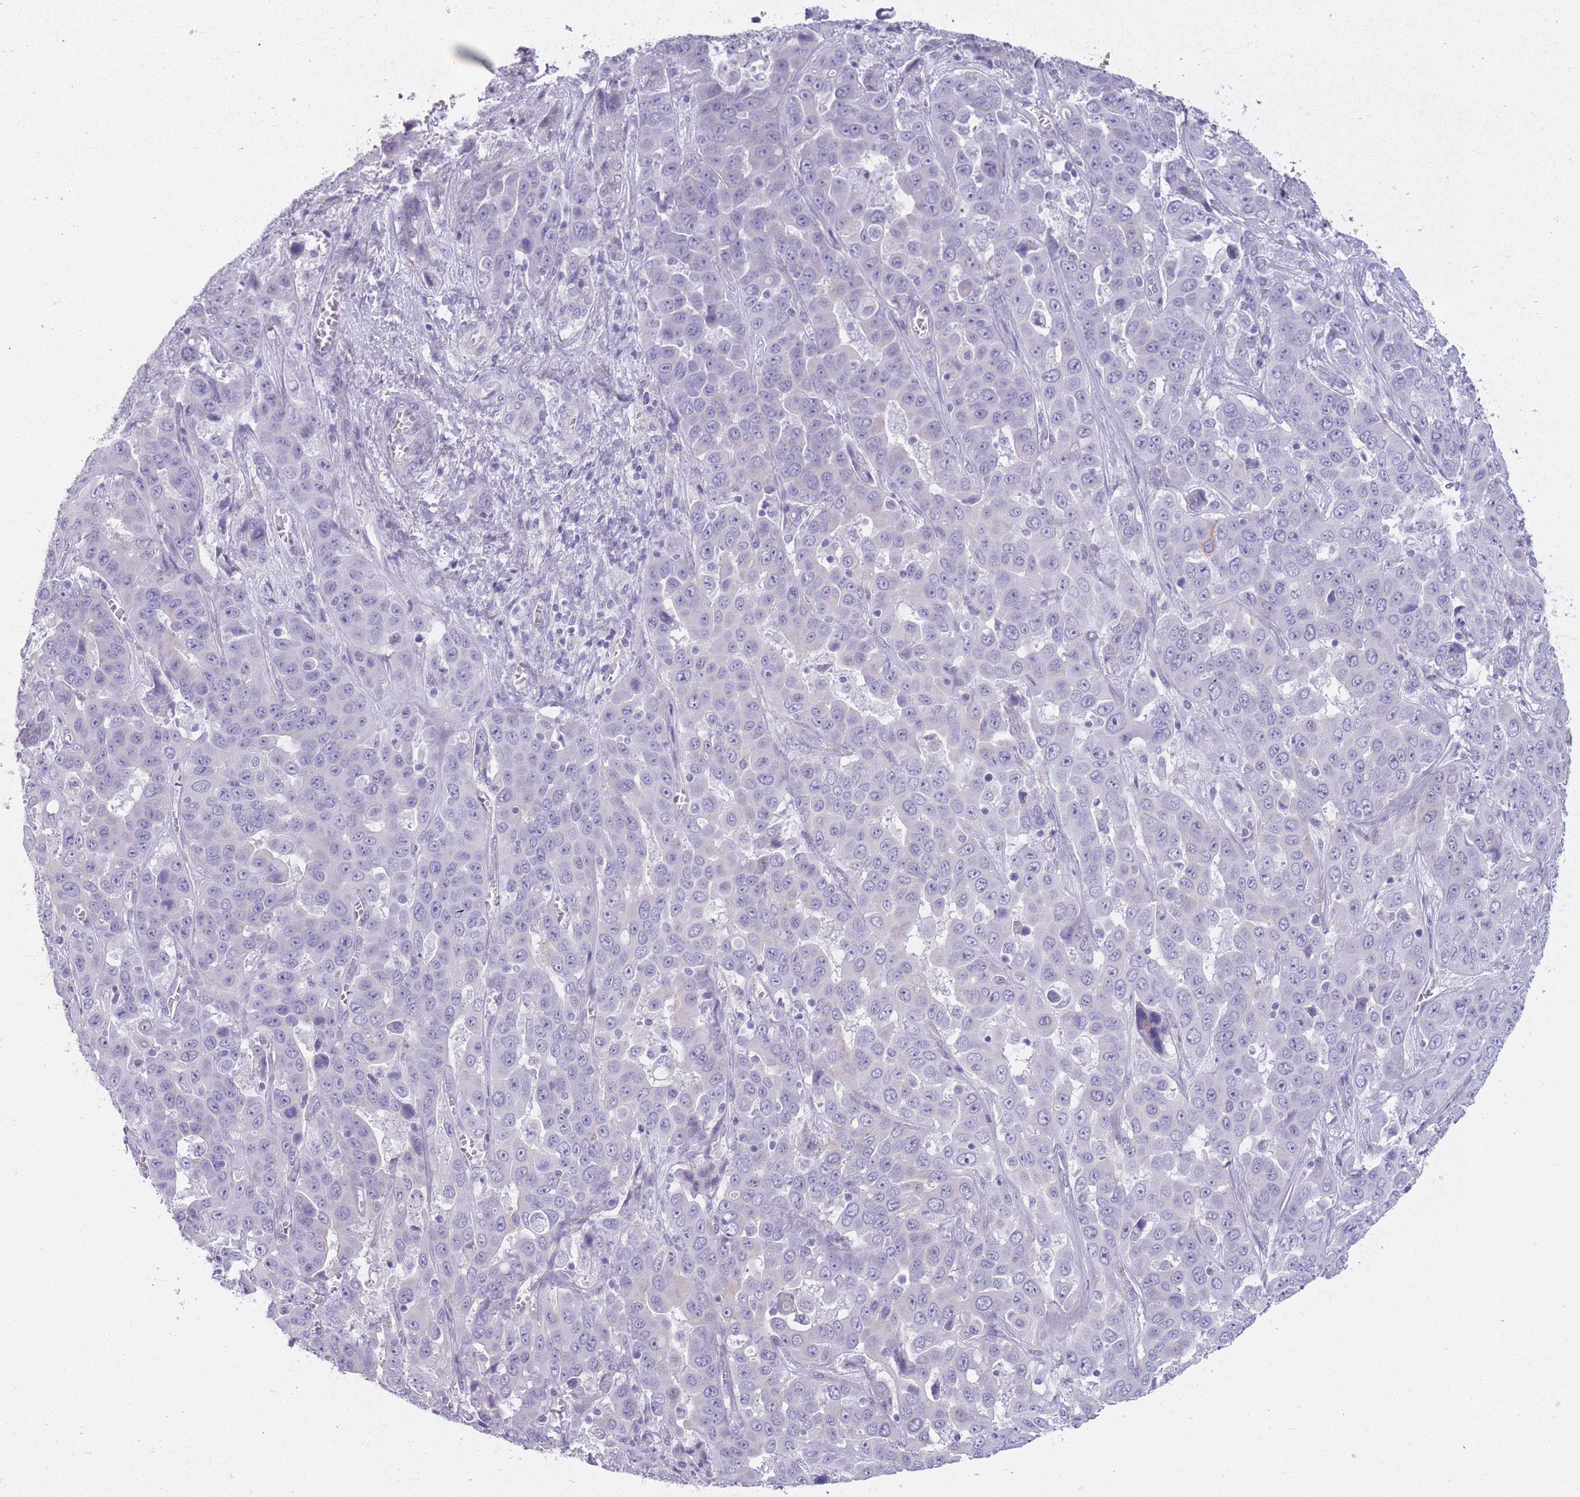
{"staining": {"intensity": "negative", "quantity": "none", "location": "none"}, "tissue": "liver cancer", "cell_type": "Tumor cells", "image_type": "cancer", "snomed": [{"axis": "morphology", "description": "Cholangiocarcinoma"}, {"axis": "topography", "description": "Liver"}], "caption": "Tumor cells show no significant positivity in liver cancer. The staining is performed using DAB brown chromogen with nuclei counter-stained in using hematoxylin.", "gene": "DCANP1", "patient": {"sex": "female", "age": 52}}